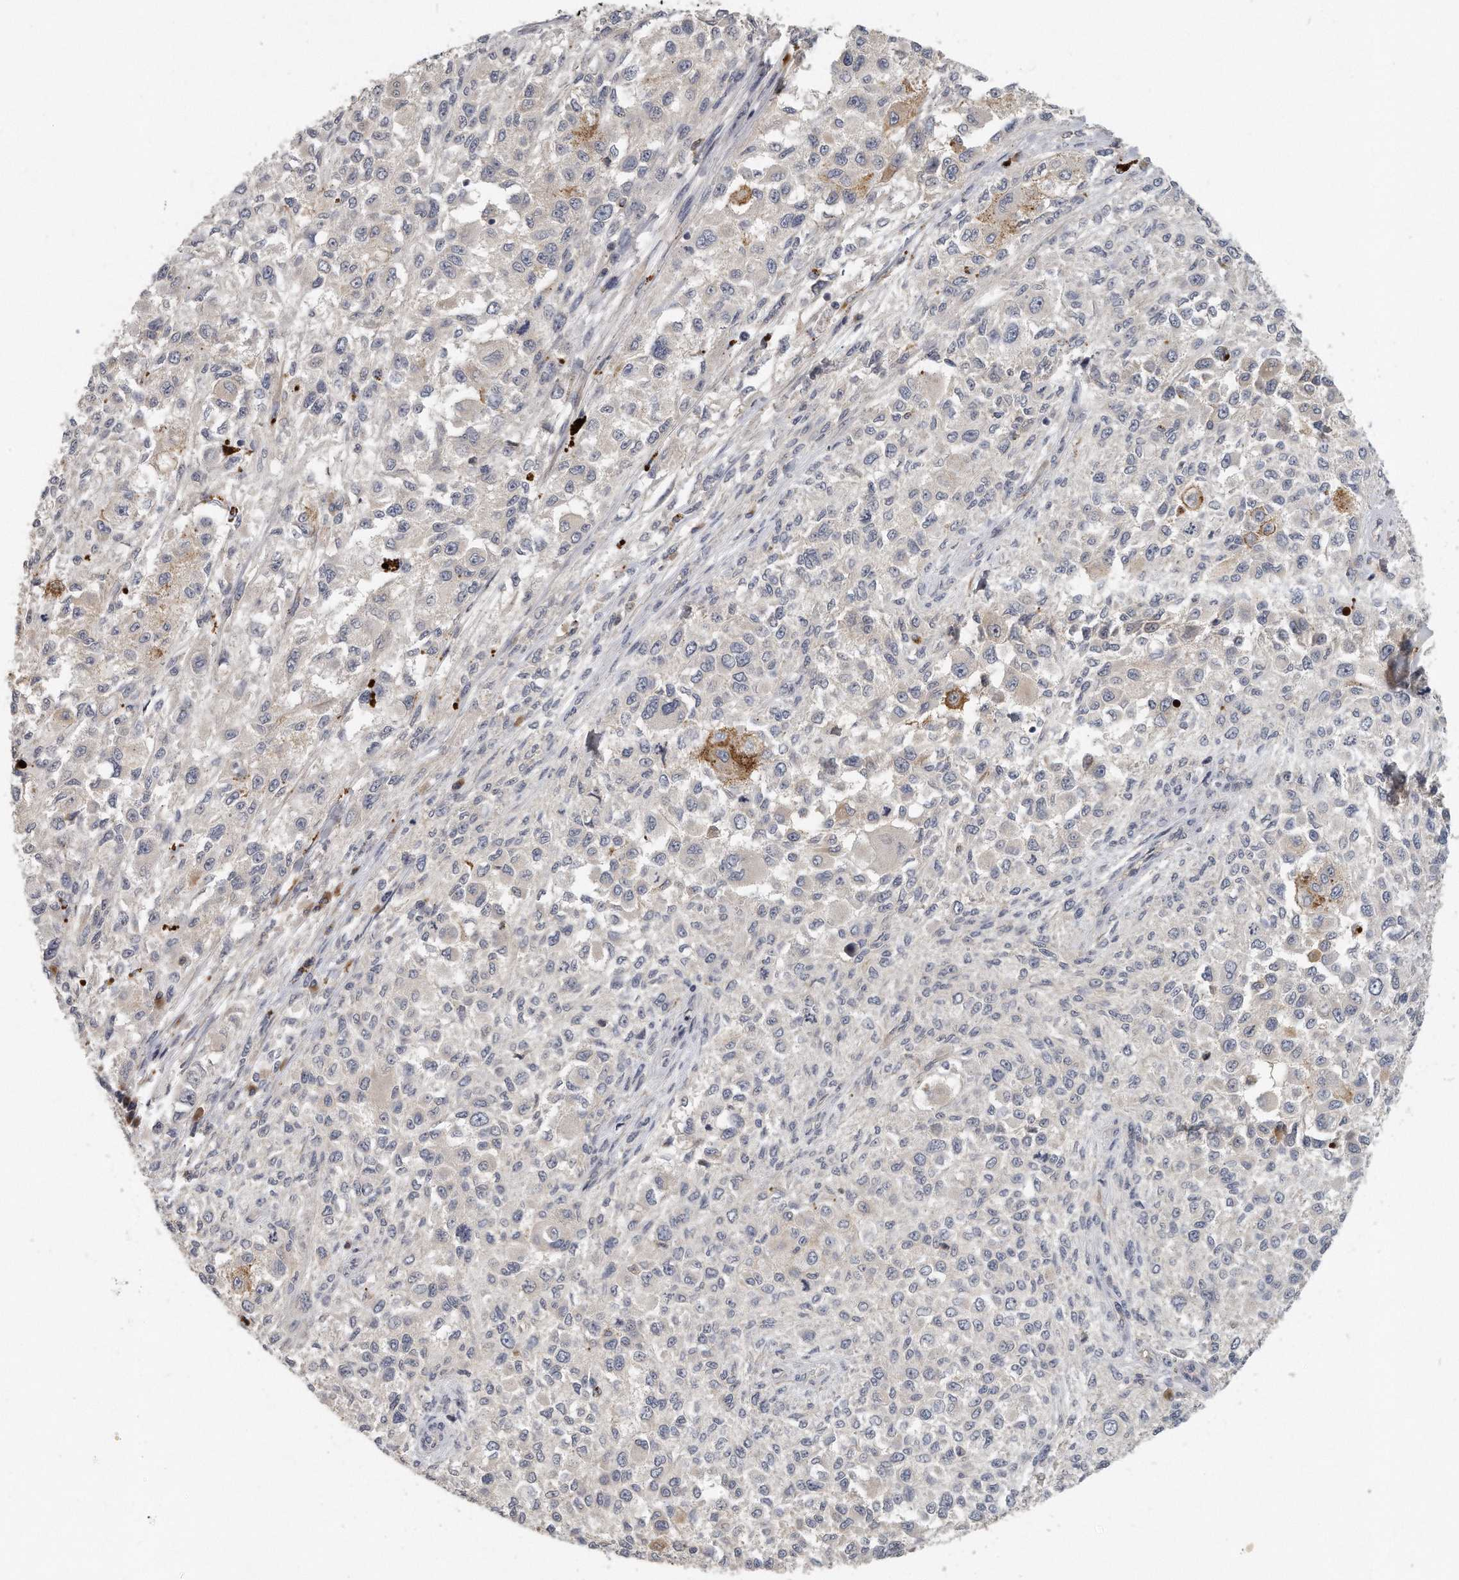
{"staining": {"intensity": "negative", "quantity": "none", "location": "none"}, "tissue": "melanoma", "cell_type": "Tumor cells", "image_type": "cancer", "snomed": [{"axis": "morphology", "description": "Necrosis, NOS"}, {"axis": "morphology", "description": "Malignant melanoma, NOS"}, {"axis": "topography", "description": "Skin"}], "caption": "Photomicrograph shows no protein expression in tumor cells of malignant melanoma tissue.", "gene": "TRAPPC14", "patient": {"sex": "female", "age": 87}}